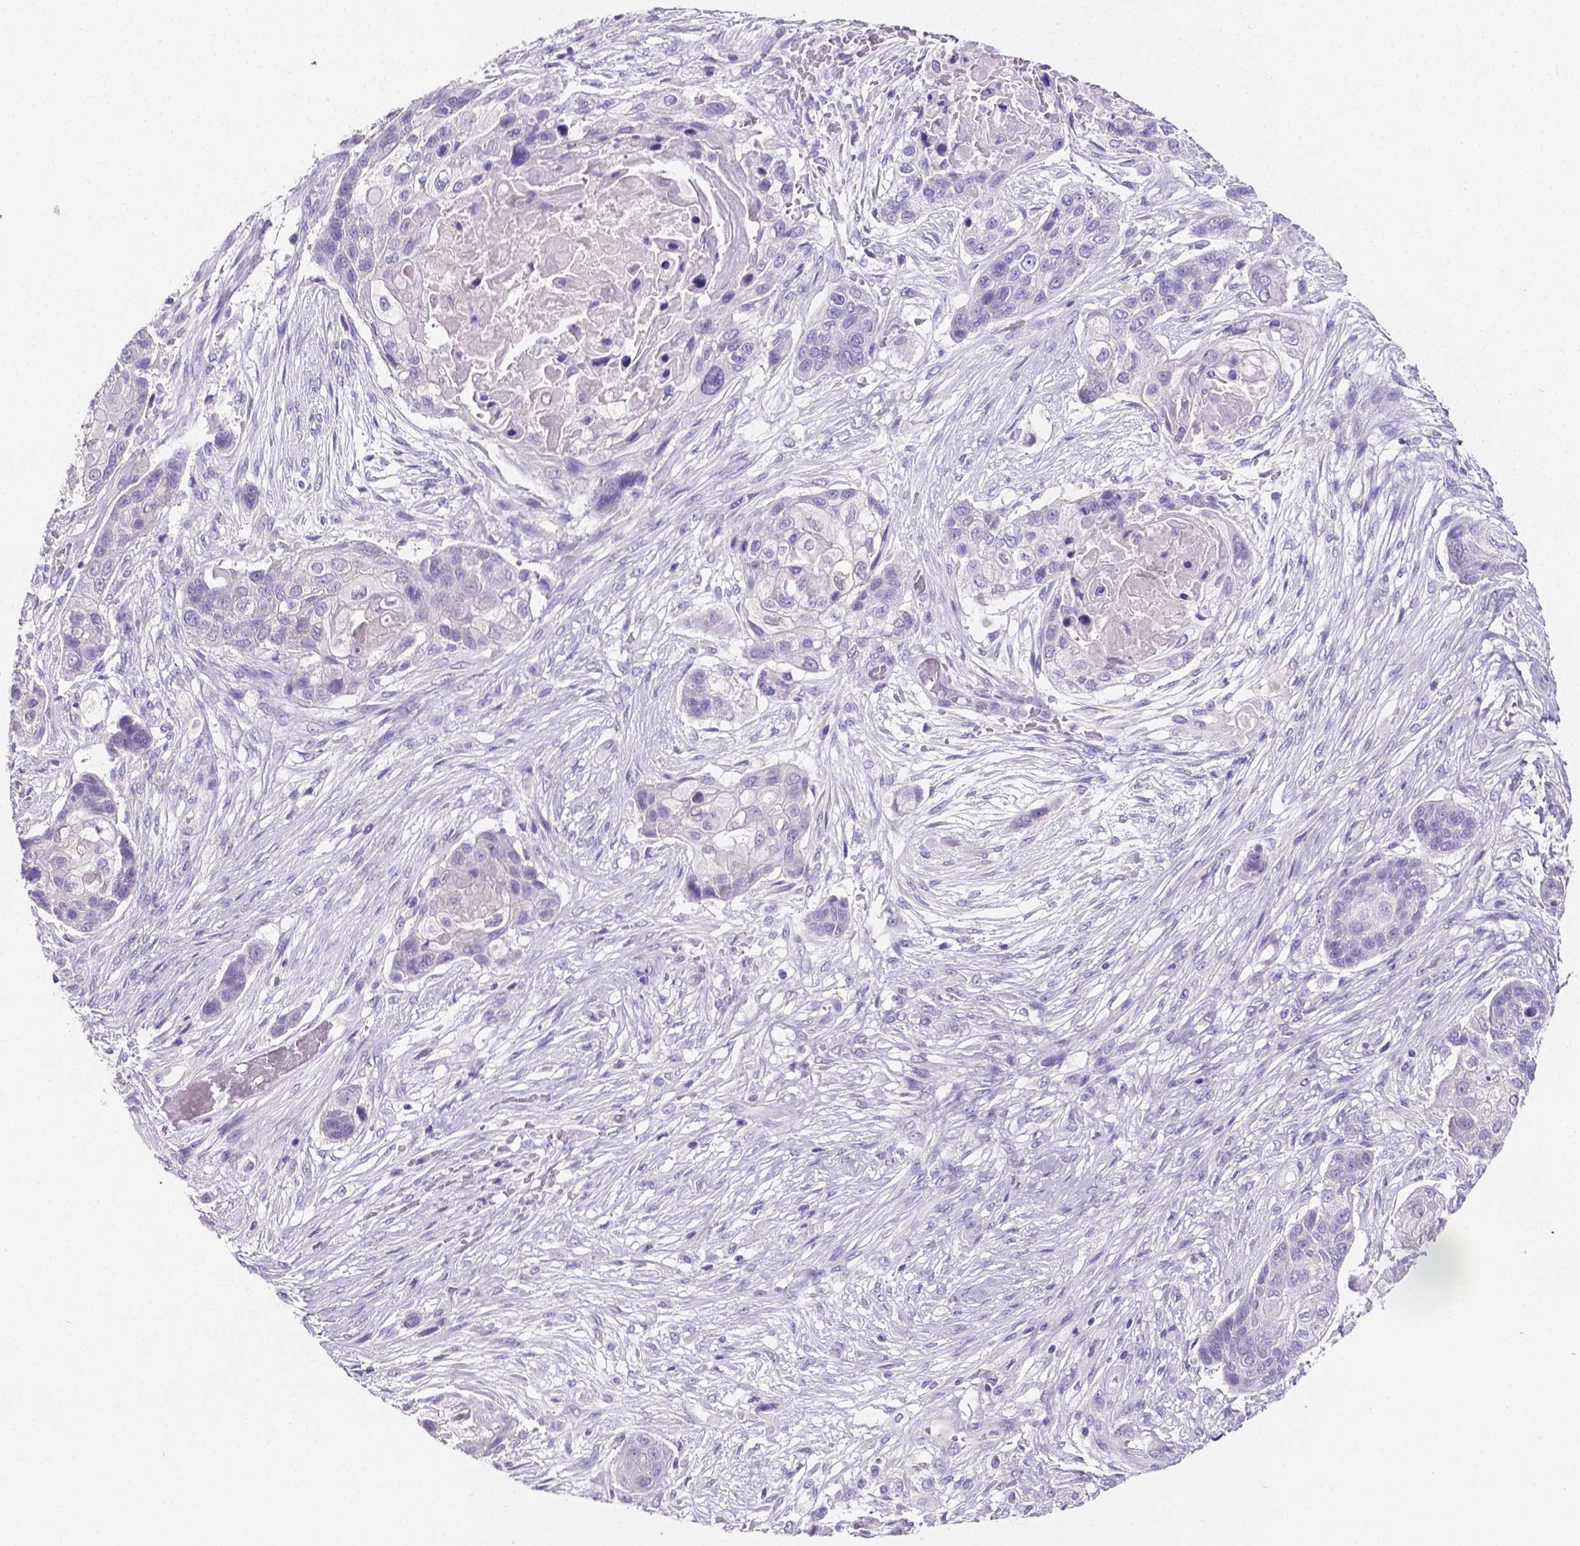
{"staining": {"intensity": "negative", "quantity": "none", "location": "none"}, "tissue": "lung cancer", "cell_type": "Tumor cells", "image_type": "cancer", "snomed": [{"axis": "morphology", "description": "Squamous cell carcinoma, NOS"}, {"axis": "topography", "description": "Lung"}], "caption": "Immunohistochemistry (IHC) photomicrograph of squamous cell carcinoma (lung) stained for a protein (brown), which shows no expression in tumor cells. The staining is performed using DAB brown chromogen with nuclei counter-stained in using hematoxylin.", "gene": "SLC22A2", "patient": {"sex": "male", "age": 69}}